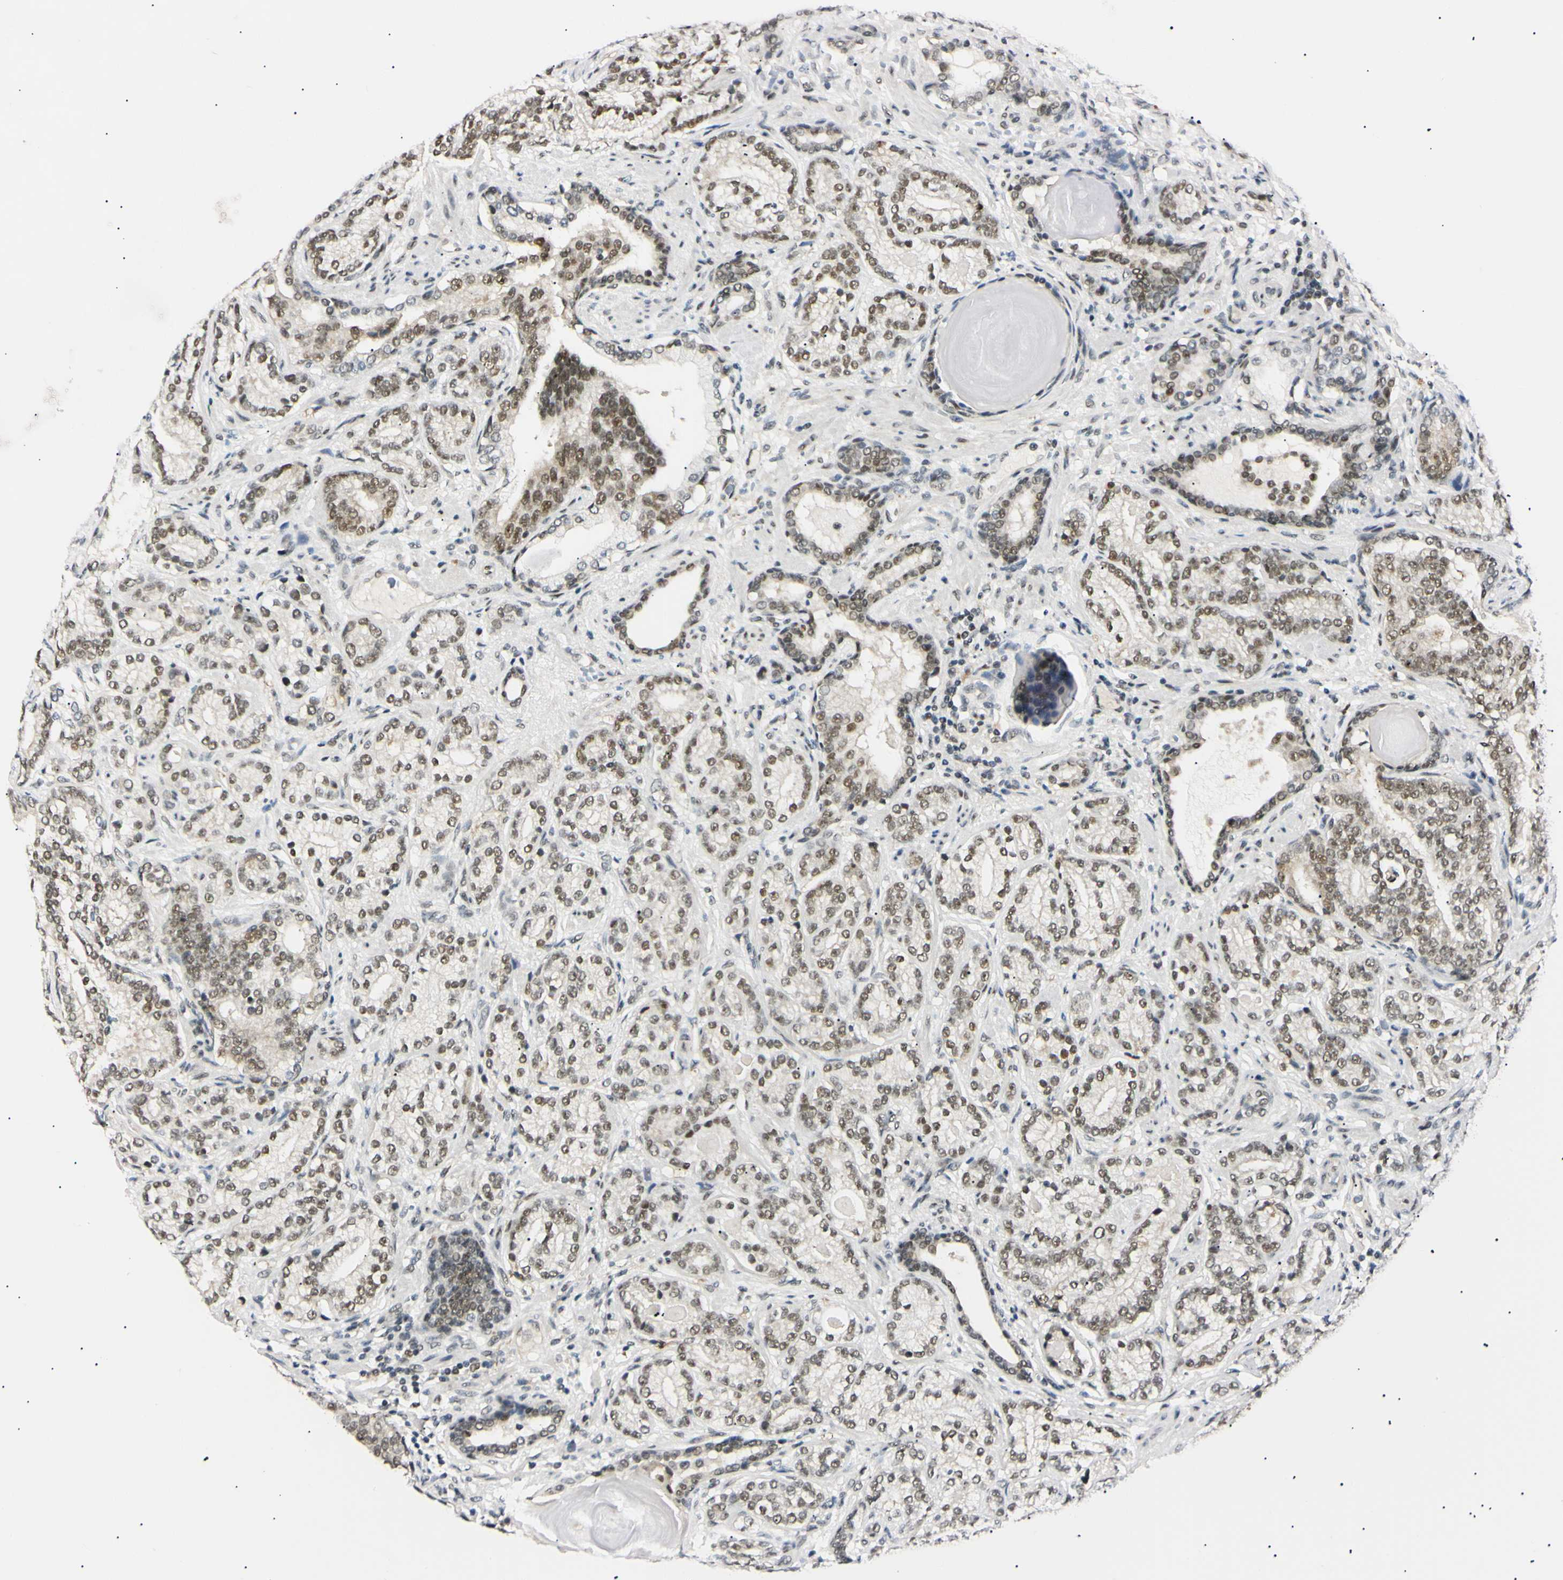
{"staining": {"intensity": "moderate", "quantity": ">75%", "location": "nuclear"}, "tissue": "prostate cancer", "cell_type": "Tumor cells", "image_type": "cancer", "snomed": [{"axis": "morphology", "description": "Adenocarcinoma, High grade"}, {"axis": "topography", "description": "Prostate"}], "caption": "About >75% of tumor cells in prostate adenocarcinoma (high-grade) demonstrate moderate nuclear protein staining as visualized by brown immunohistochemical staining.", "gene": "ZNF134", "patient": {"sex": "male", "age": 61}}